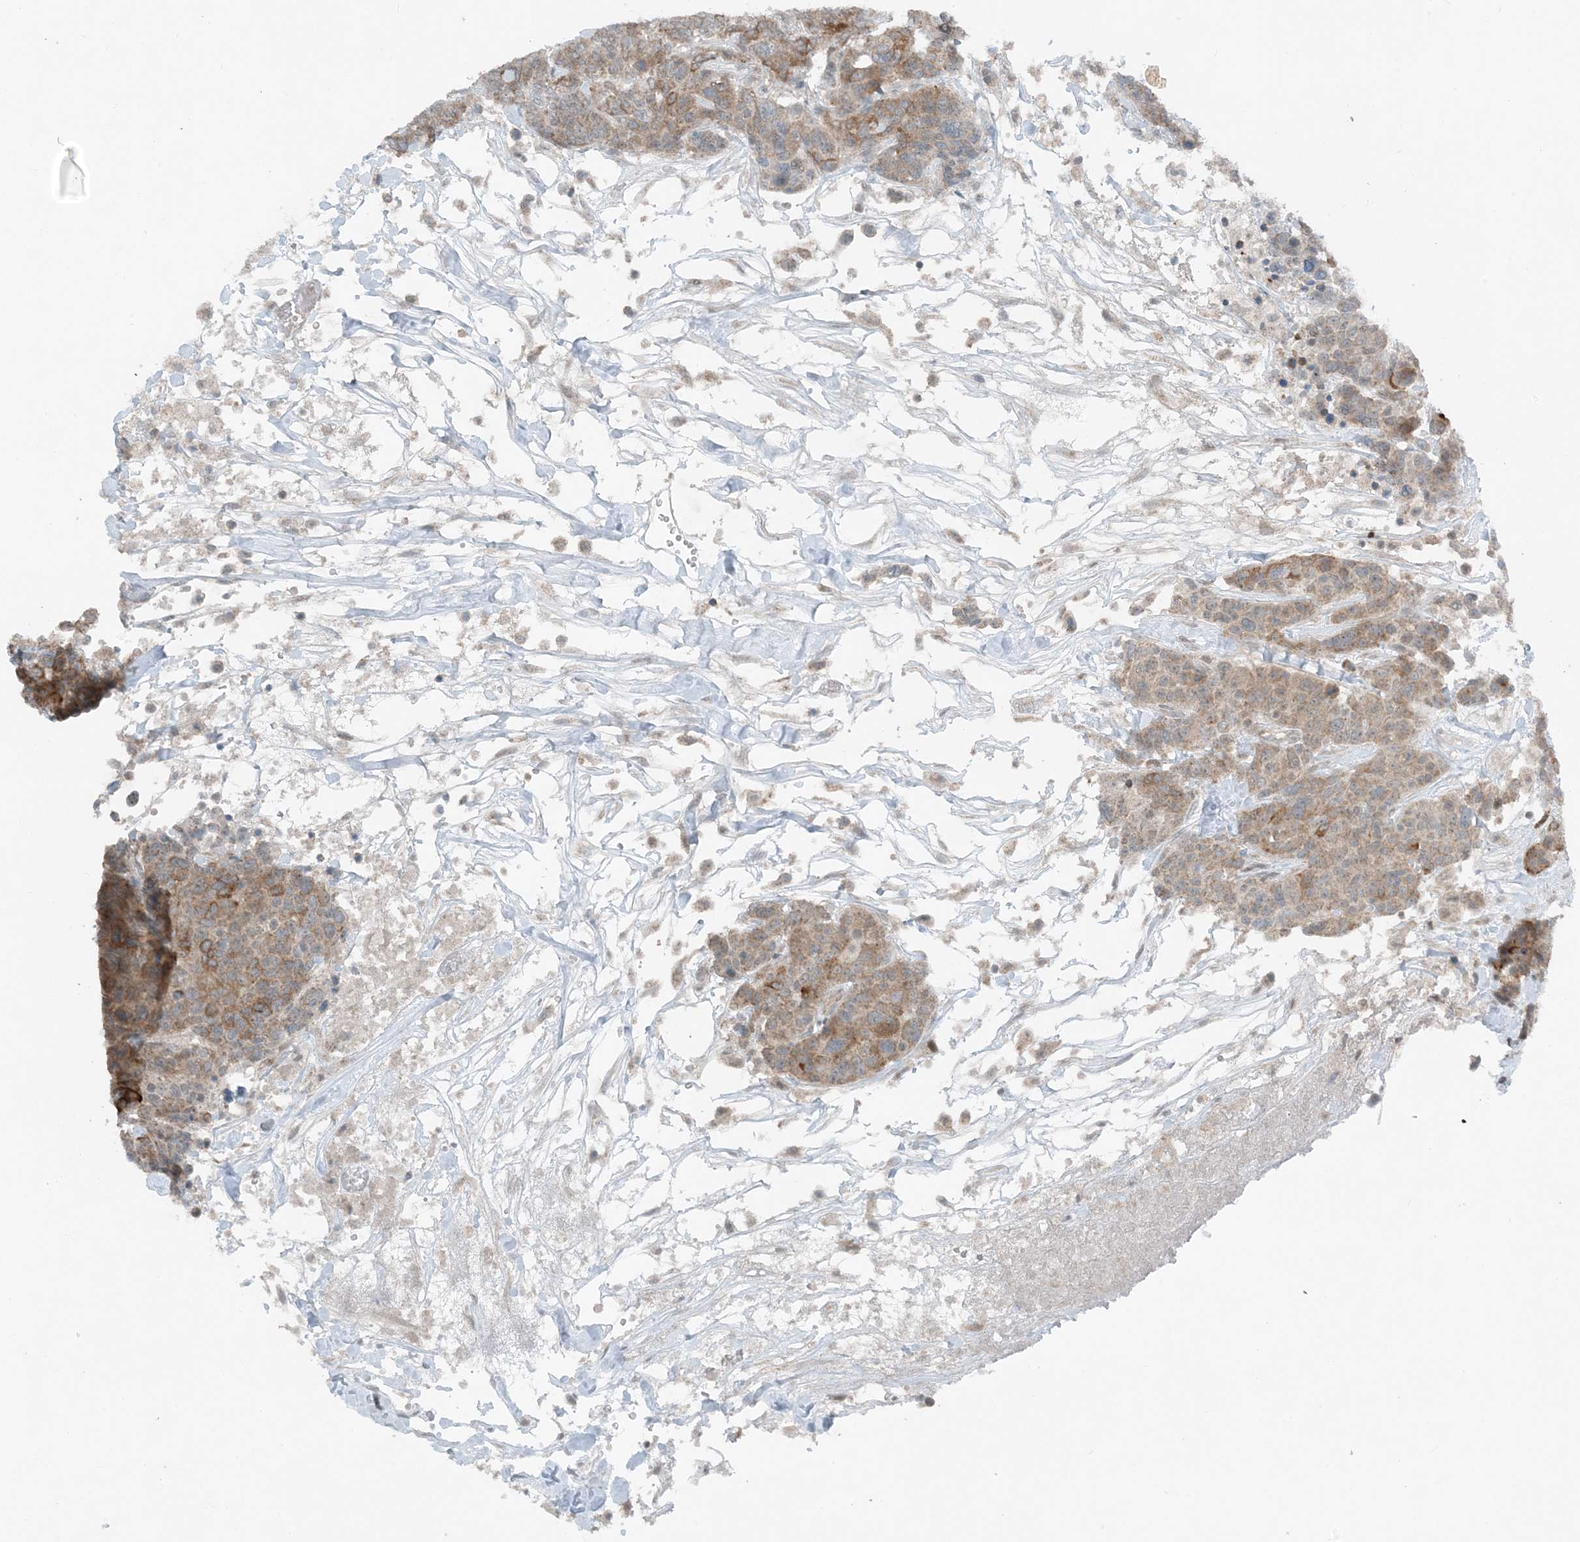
{"staining": {"intensity": "moderate", "quantity": ">75%", "location": "cytoplasmic/membranous"}, "tissue": "breast cancer", "cell_type": "Tumor cells", "image_type": "cancer", "snomed": [{"axis": "morphology", "description": "Duct carcinoma"}, {"axis": "topography", "description": "Breast"}], "caption": "Immunohistochemical staining of human breast cancer (invasive ductal carcinoma) demonstrates medium levels of moderate cytoplasmic/membranous expression in approximately >75% of tumor cells. (Brightfield microscopy of DAB IHC at high magnification).", "gene": "MITD1", "patient": {"sex": "female", "age": 37}}